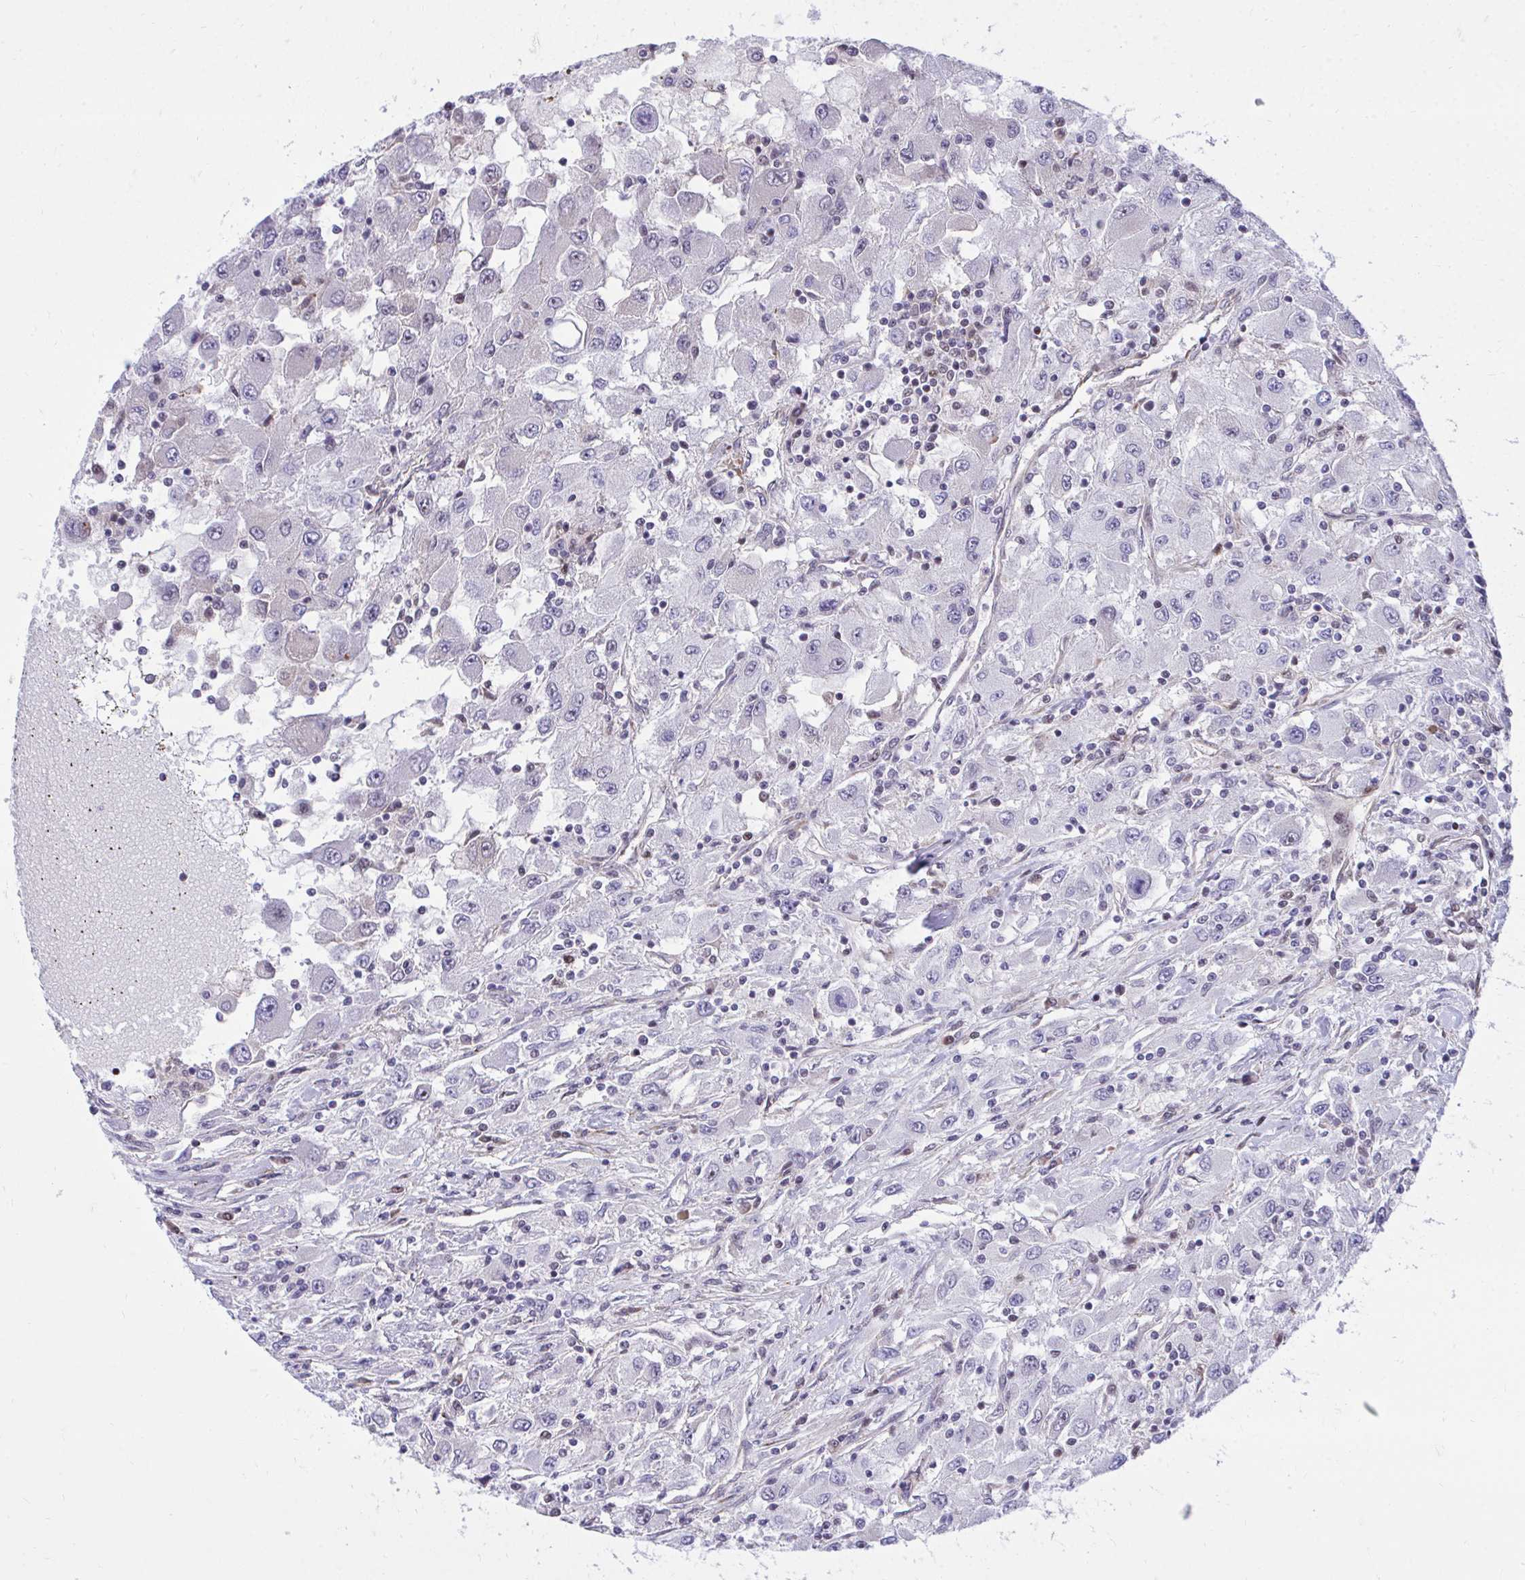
{"staining": {"intensity": "negative", "quantity": "none", "location": "none"}, "tissue": "renal cancer", "cell_type": "Tumor cells", "image_type": "cancer", "snomed": [{"axis": "morphology", "description": "Adenocarcinoma, NOS"}, {"axis": "topography", "description": "Kidney"}], "caption": "Tumor cells show no significant protein staining in renal adenocarcinoma.", "gene": "C14orf39", "patient": {"sex": "female", "age": 67}}